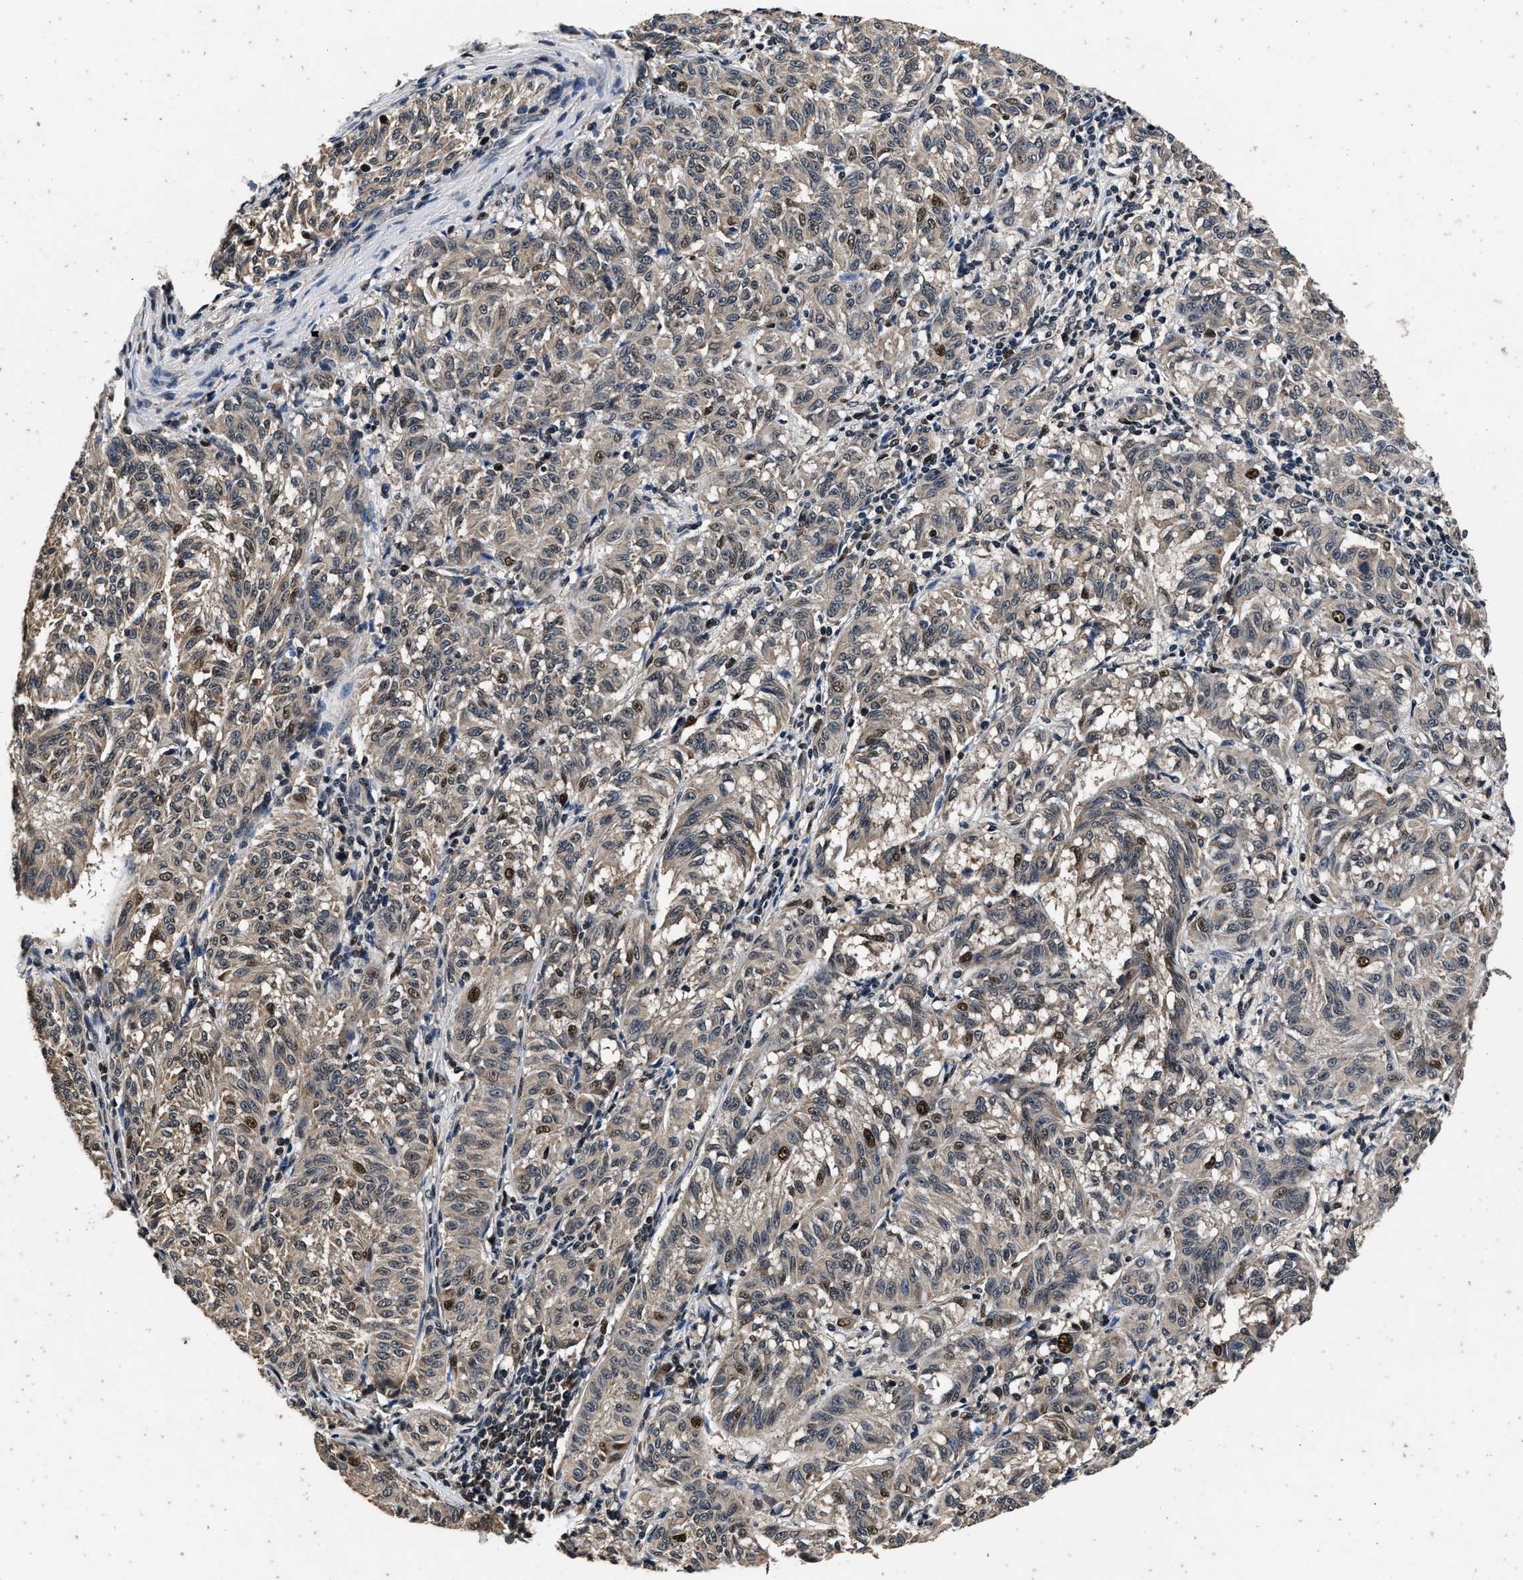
{"staining": {"intensity": "strong", "quantity": "<25%", "location": "nuclear"}, "tissue": "melanoma", "cell_type": "Tumor cells", "image_type": "cancer", "snomed": [{"axis": "morphology", "description": "Malignant melanoma, NOS"}, {"axis": "topography", "description": "Skin"}], "caption": "The photomicrograph demonstrates a brown stain indicating the presence of a protein in the nuclear of tumor cells in melanoma.", "gene": "CSTF1", "patient": {"sex": "female", "age": 72}}